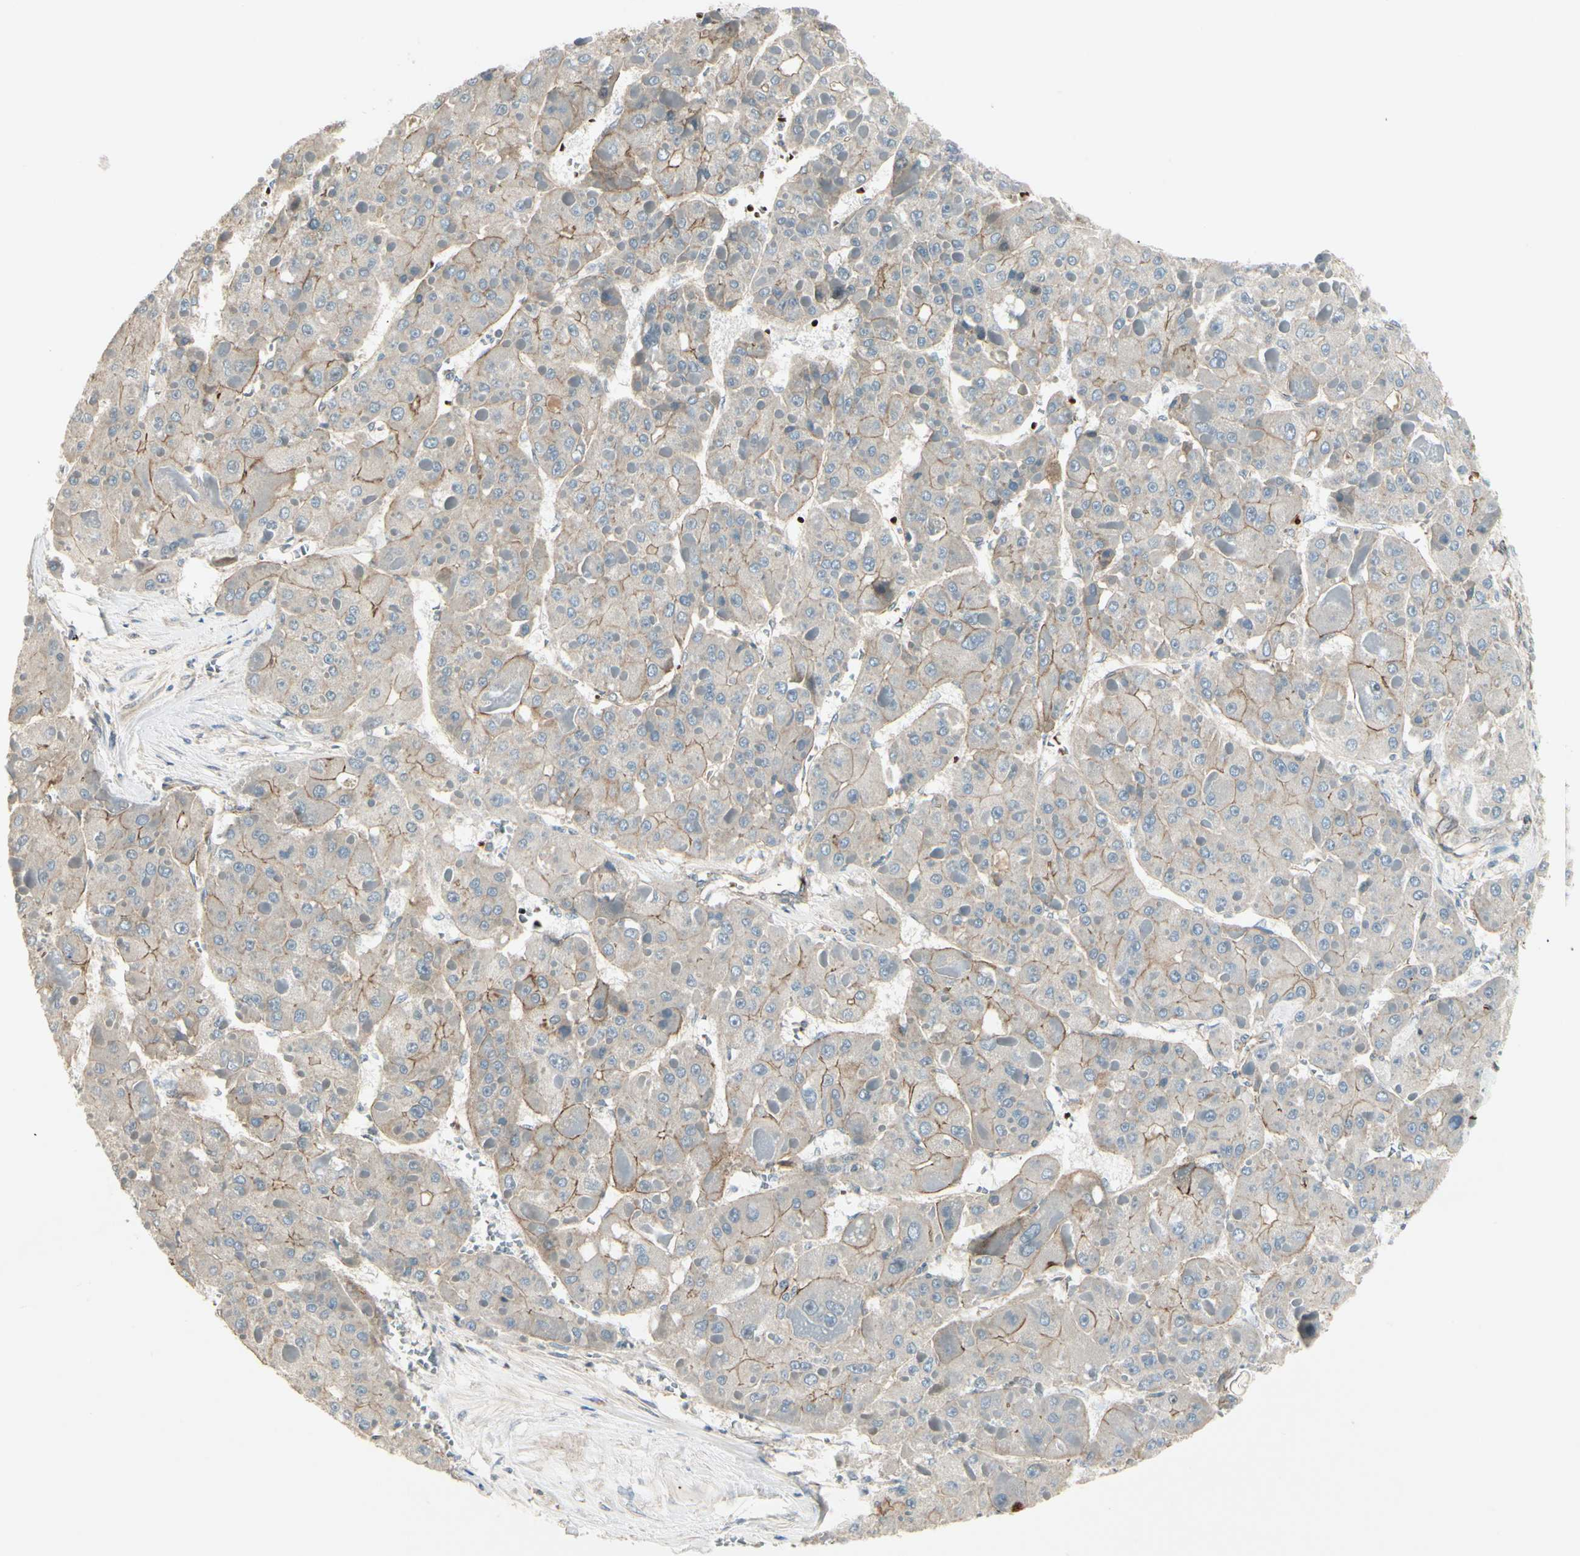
{"staining": {"intensity": "moderate", "quantity": "25%-75%", "location": "cytoplasmic/membranous"}, "tissue": "liver cancer", "cell_type": "Tumor cells", "image_type": "cancer", "snomed": [{"axis": "morphology", "description": "Carcinoma, Hepatocellular, NOS"}, {"axis": "topography", "description": "Liver"}], "caption": "Hepatocellular carcinoma (liver) stained for a protein exhibits moderate cytoplasmic/membranous positivity in tumor cells. Using DAB (3,3'-diaminobenzidine) (brown) and hematoxylin (blue) stains, captured at high magnification using brightfield microscopy.", "gene": "PPP3CB", "patient": {"sex": "female", "age": 73}}